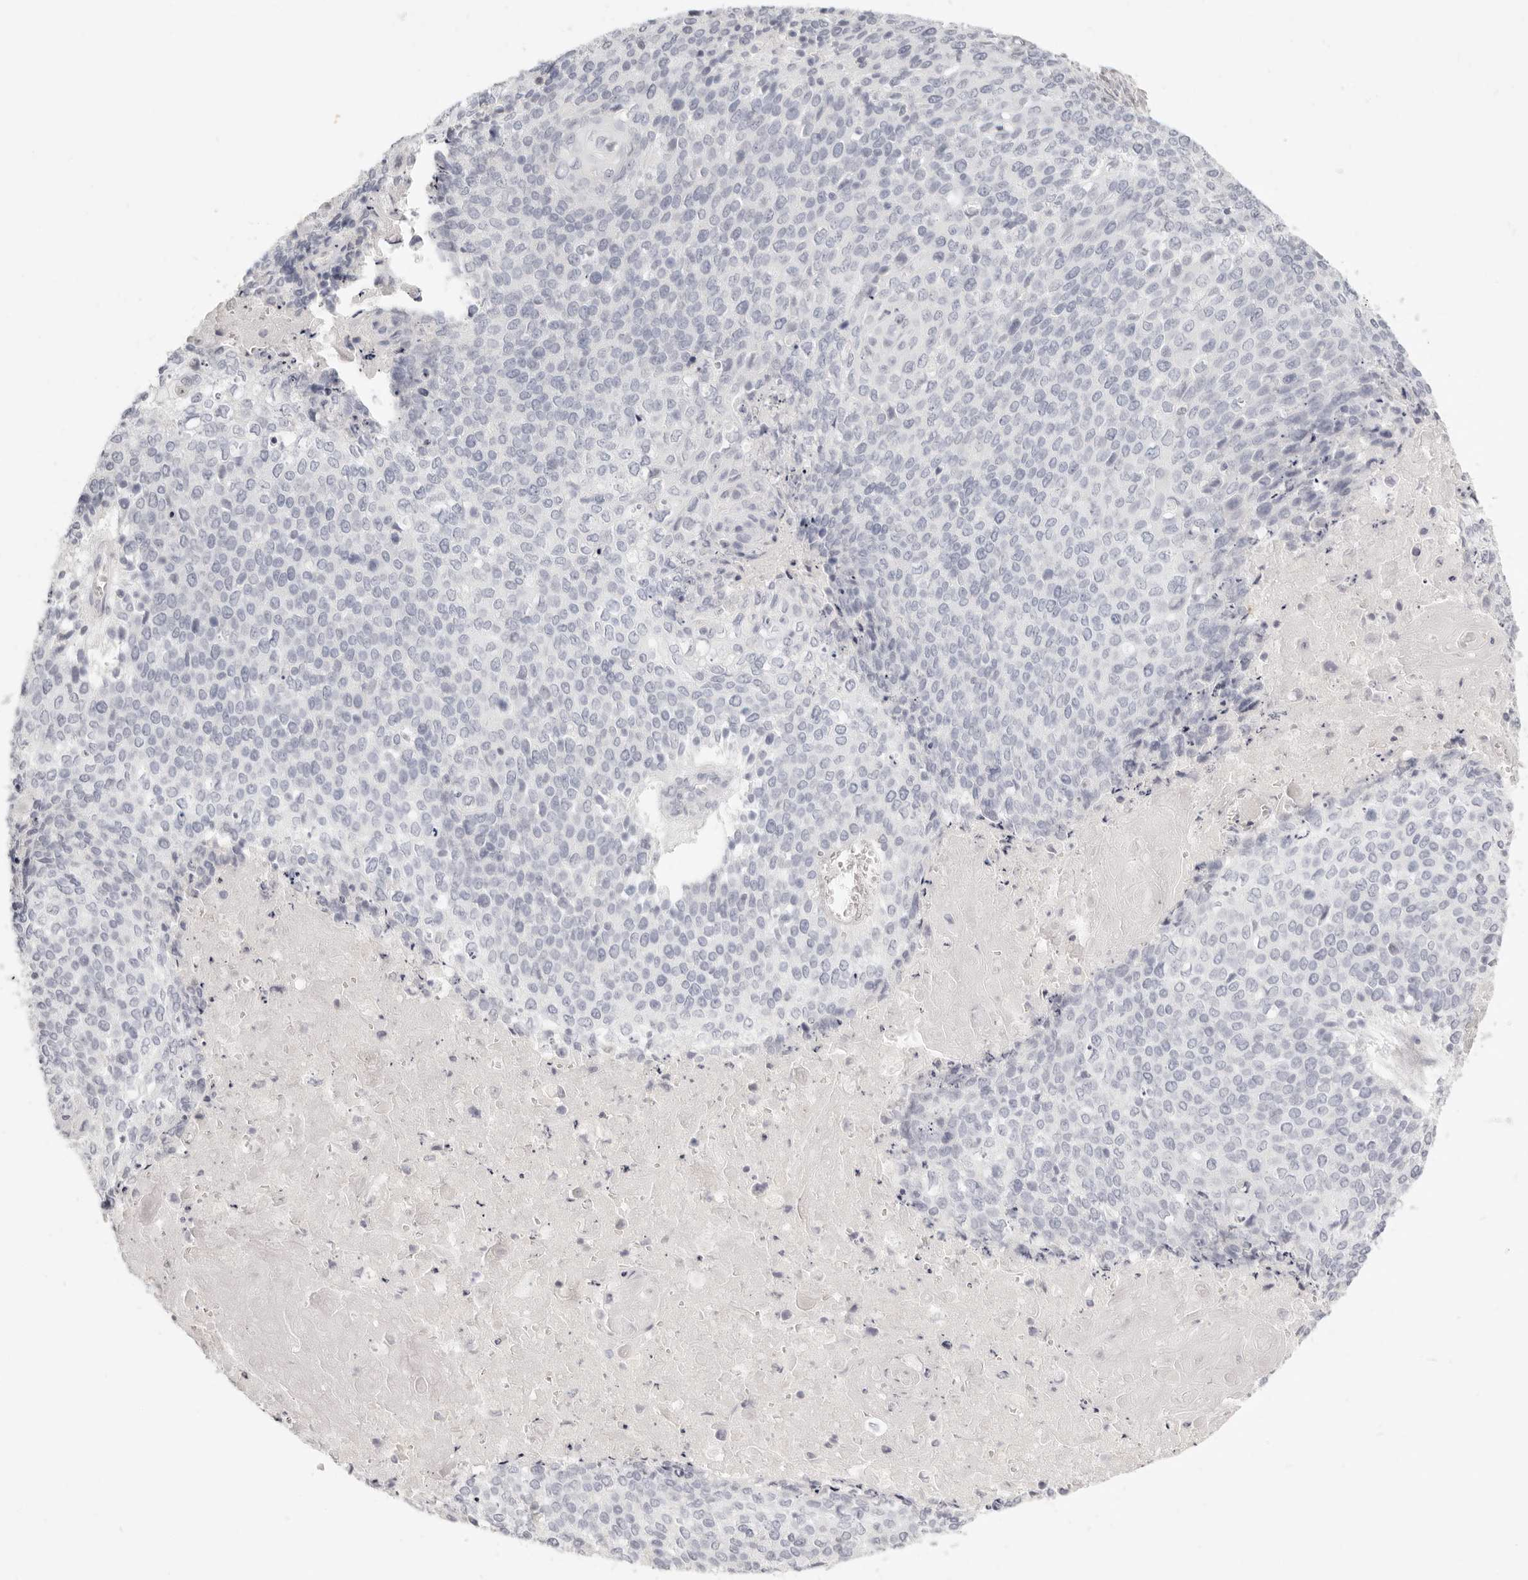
{"staining": {"intensity": "negative", "quantity": "none", "location": "none"}, "tissue": "cervical cancer", "cell_type": "Tumor cells", "image_type": "cancer", "snomed": [{"axis": "morphology", "description": "Squamous cell carcinoma, NOS"}, {"axis": "topography", "description": "Cervix"}], "caption": "Human squamous cell carcinoma (cervical) stained for a protein using immunohistochemistry shows no positivity in tumor cells.", "gene": "FABP1", "patient": {"sex": "female", "age": 39}}